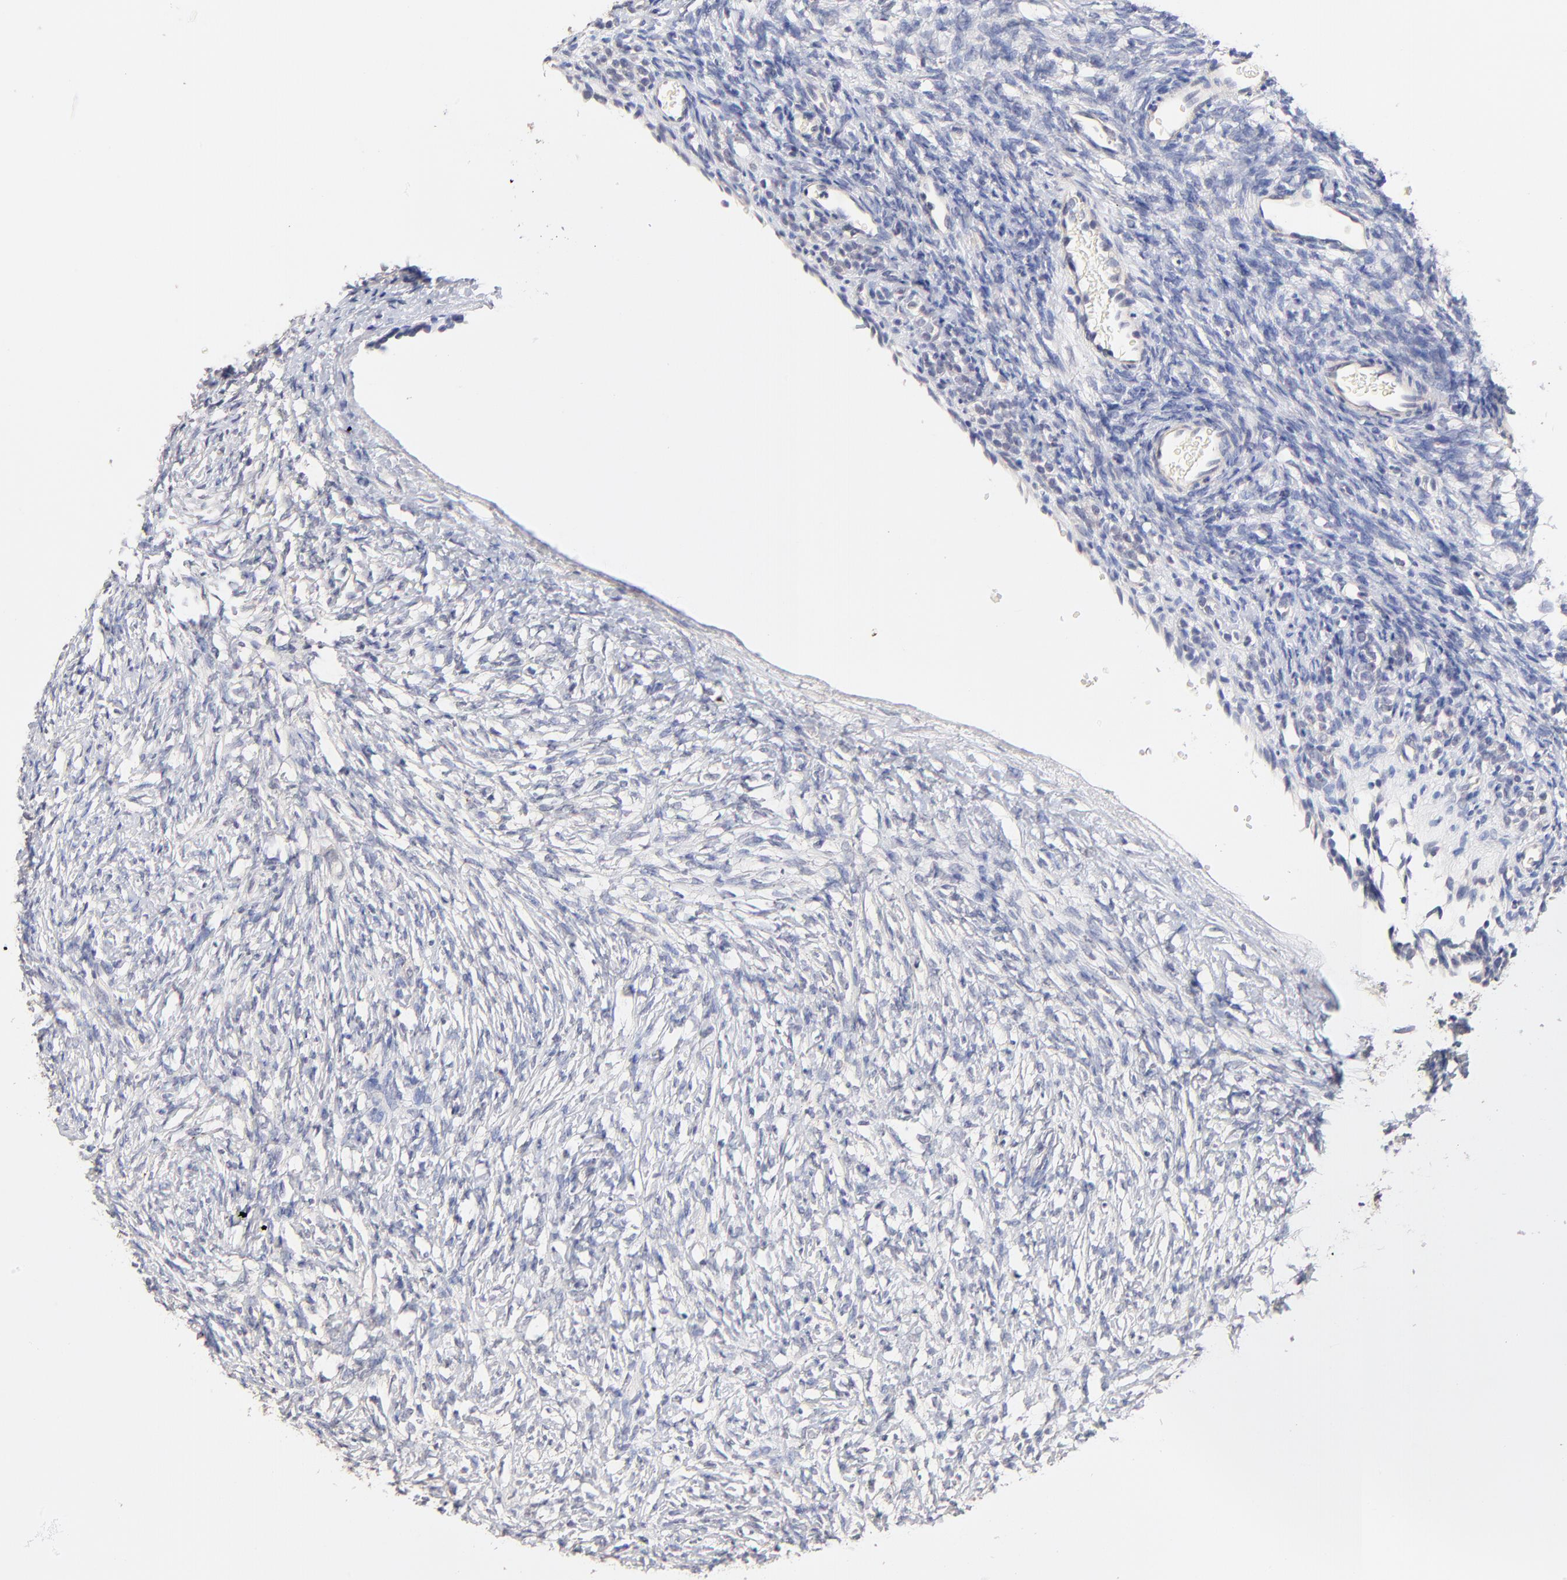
{"staining": {"intensity": "negative", "quantity": "none", "location": "none"}, "tissue": "ovary", "cell_type": "Ovarian stroma cells", "image_type": "normal", "snomed": [{"axis": "morphology", "description": "Normal tissue, NOS"}, {"axis": "topography", "description": "Ovary"}], "caption": "Photomicrograph shows no protein expression in ovarian stroma cells of normal ovary.", "gene": "RIBC2", "patient": {"sex": "female", "age": 35}}